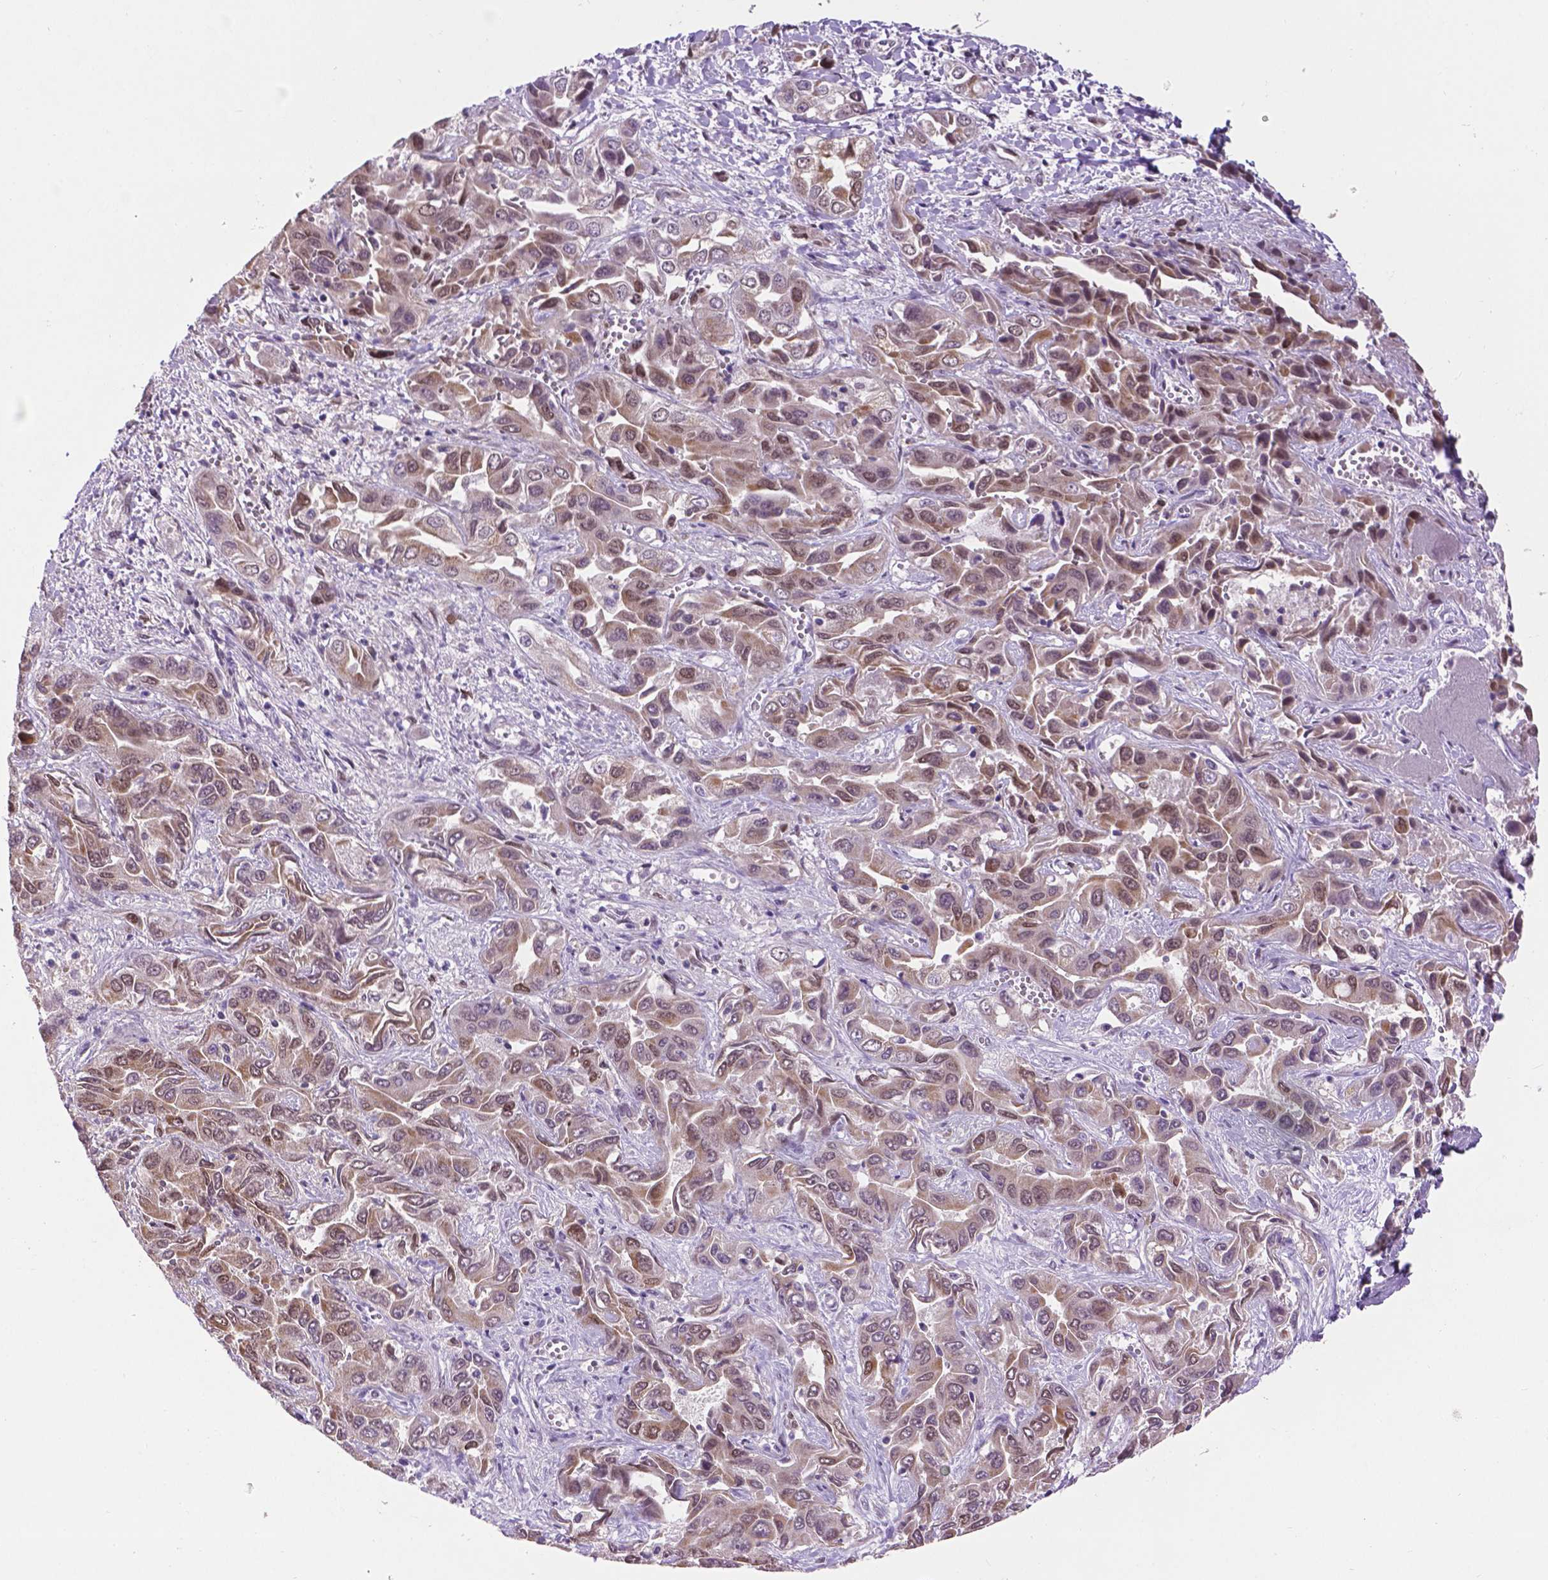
{"staining": {"intensity": "weak", "quantity": "25%-75%", "location": "cytoplasmic/membranous,nuclear"}, "tissue": "liver cancer", "cell_type": "Tumor cells", "image_type": "cancer", "snomed": [{"axis": "morphology", "description": "Cholangiocarcinoma"}, {"axis": "topography", "description": "Liver"}], "caption": "Liver cholangiocarcinoma tissue demonstrates weak cytoplasmic/membranous and nuclear expression in about 25%-75% of tumor cells The staining was performed using DAB, with brown indicating positive protein expression. Nuclei are stained blue with hematoxylin.", "gene": "IRF6", "patient": {"sex": "female", "age": 52}}